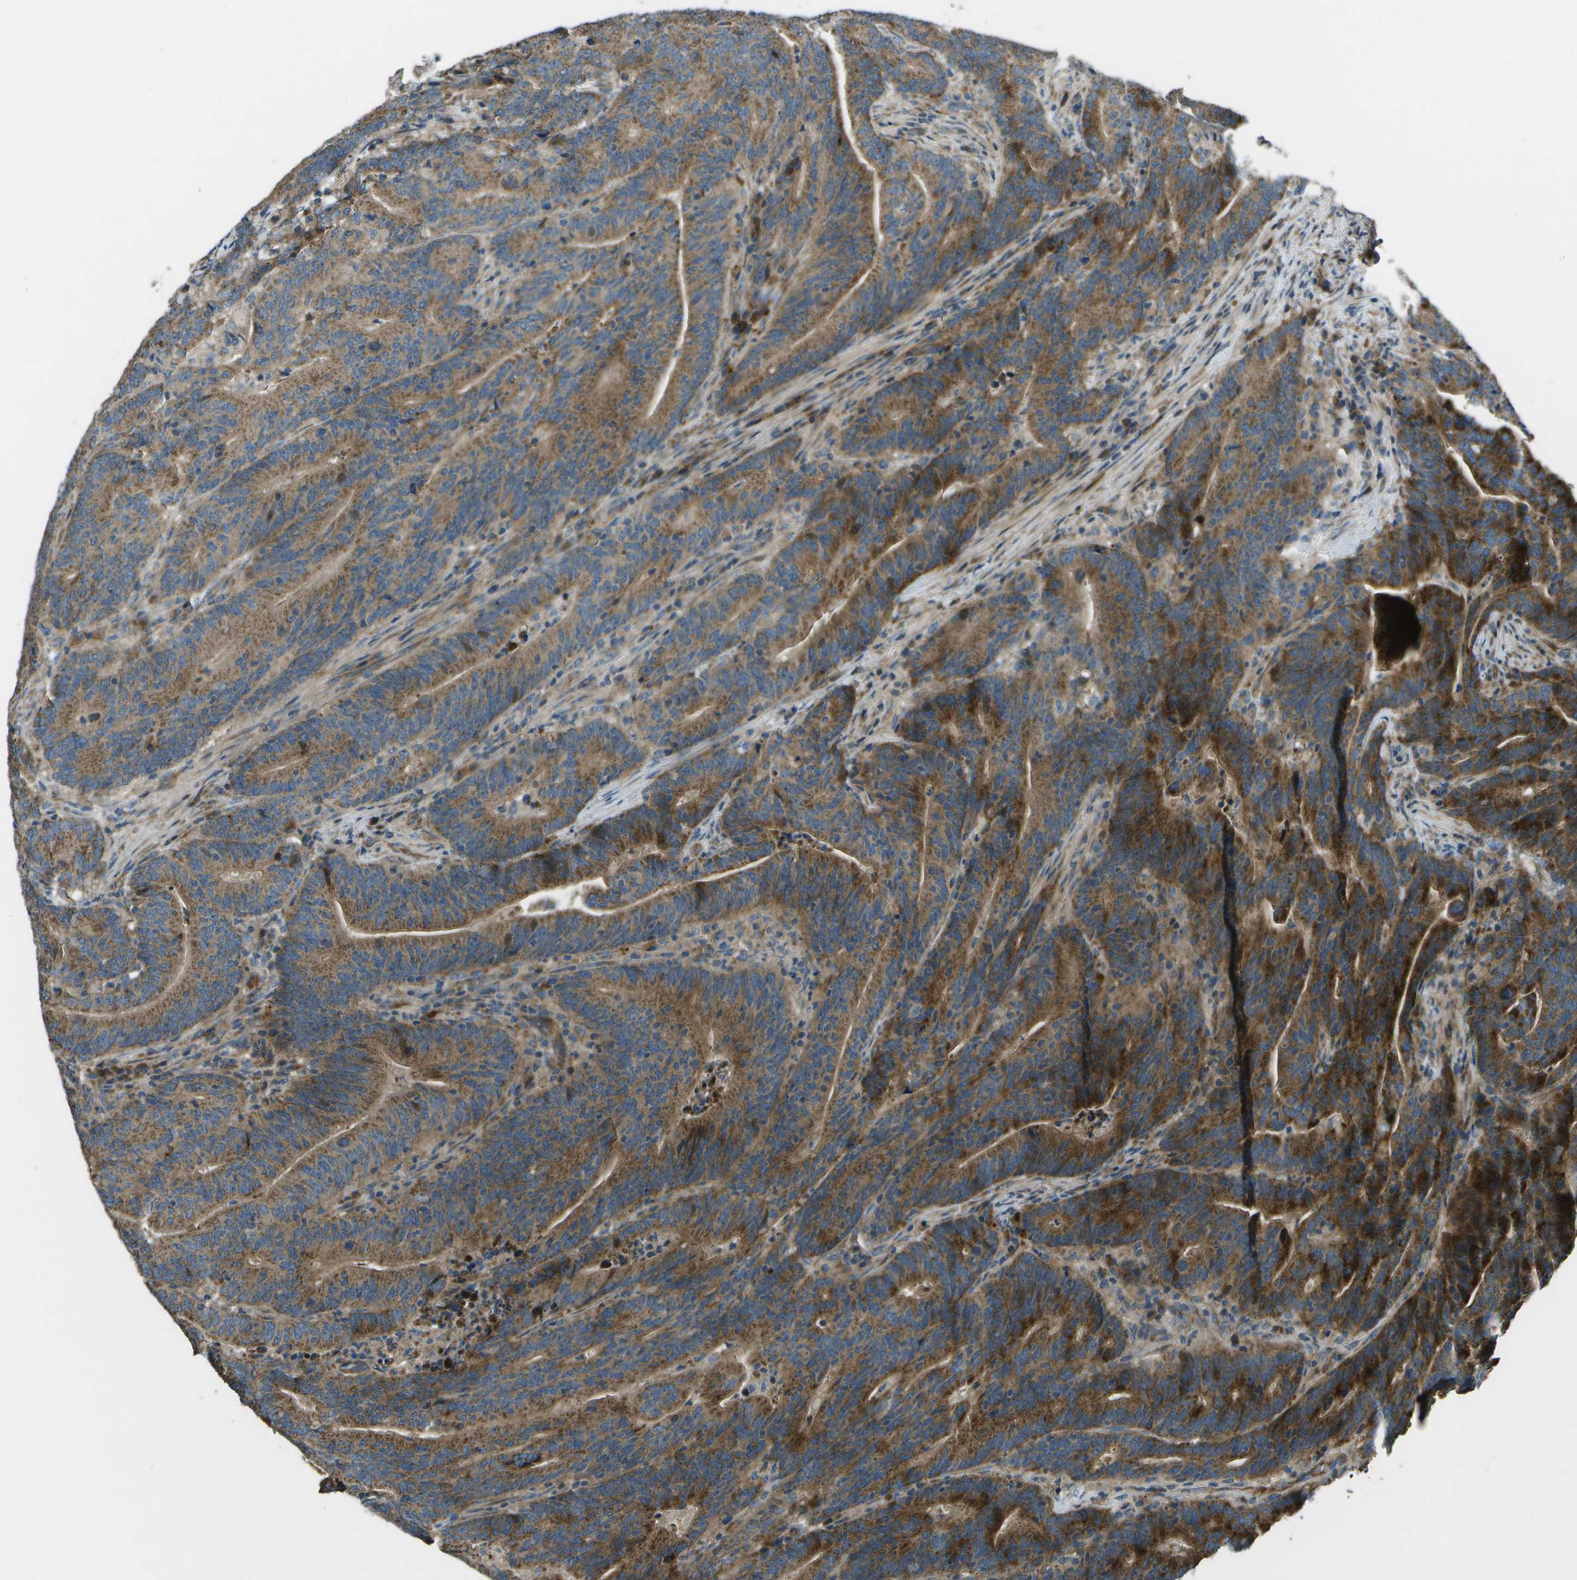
{"staining": {"intensity": "moderate", "quantity": ">75%", "location": "cytoplasmic/membranous"}, "tissue": "colorectal cancer", "cell_type": "Tumor cells", "image_type": "cancer", "snomed": [{"axis": "morphology", "description": "Adenocarcinoma, NOS"}, {"axis": "topography", "description": "Colon"}], "caption": "Human adenocarcinoma (colorectal) stained for a protein (brown) reveals moderate cytoplasmic/membranous positive staining in about >75% of tumor cells.", "gene": "PXYLP1", "patient": {"sex": "female", "age": 66}}